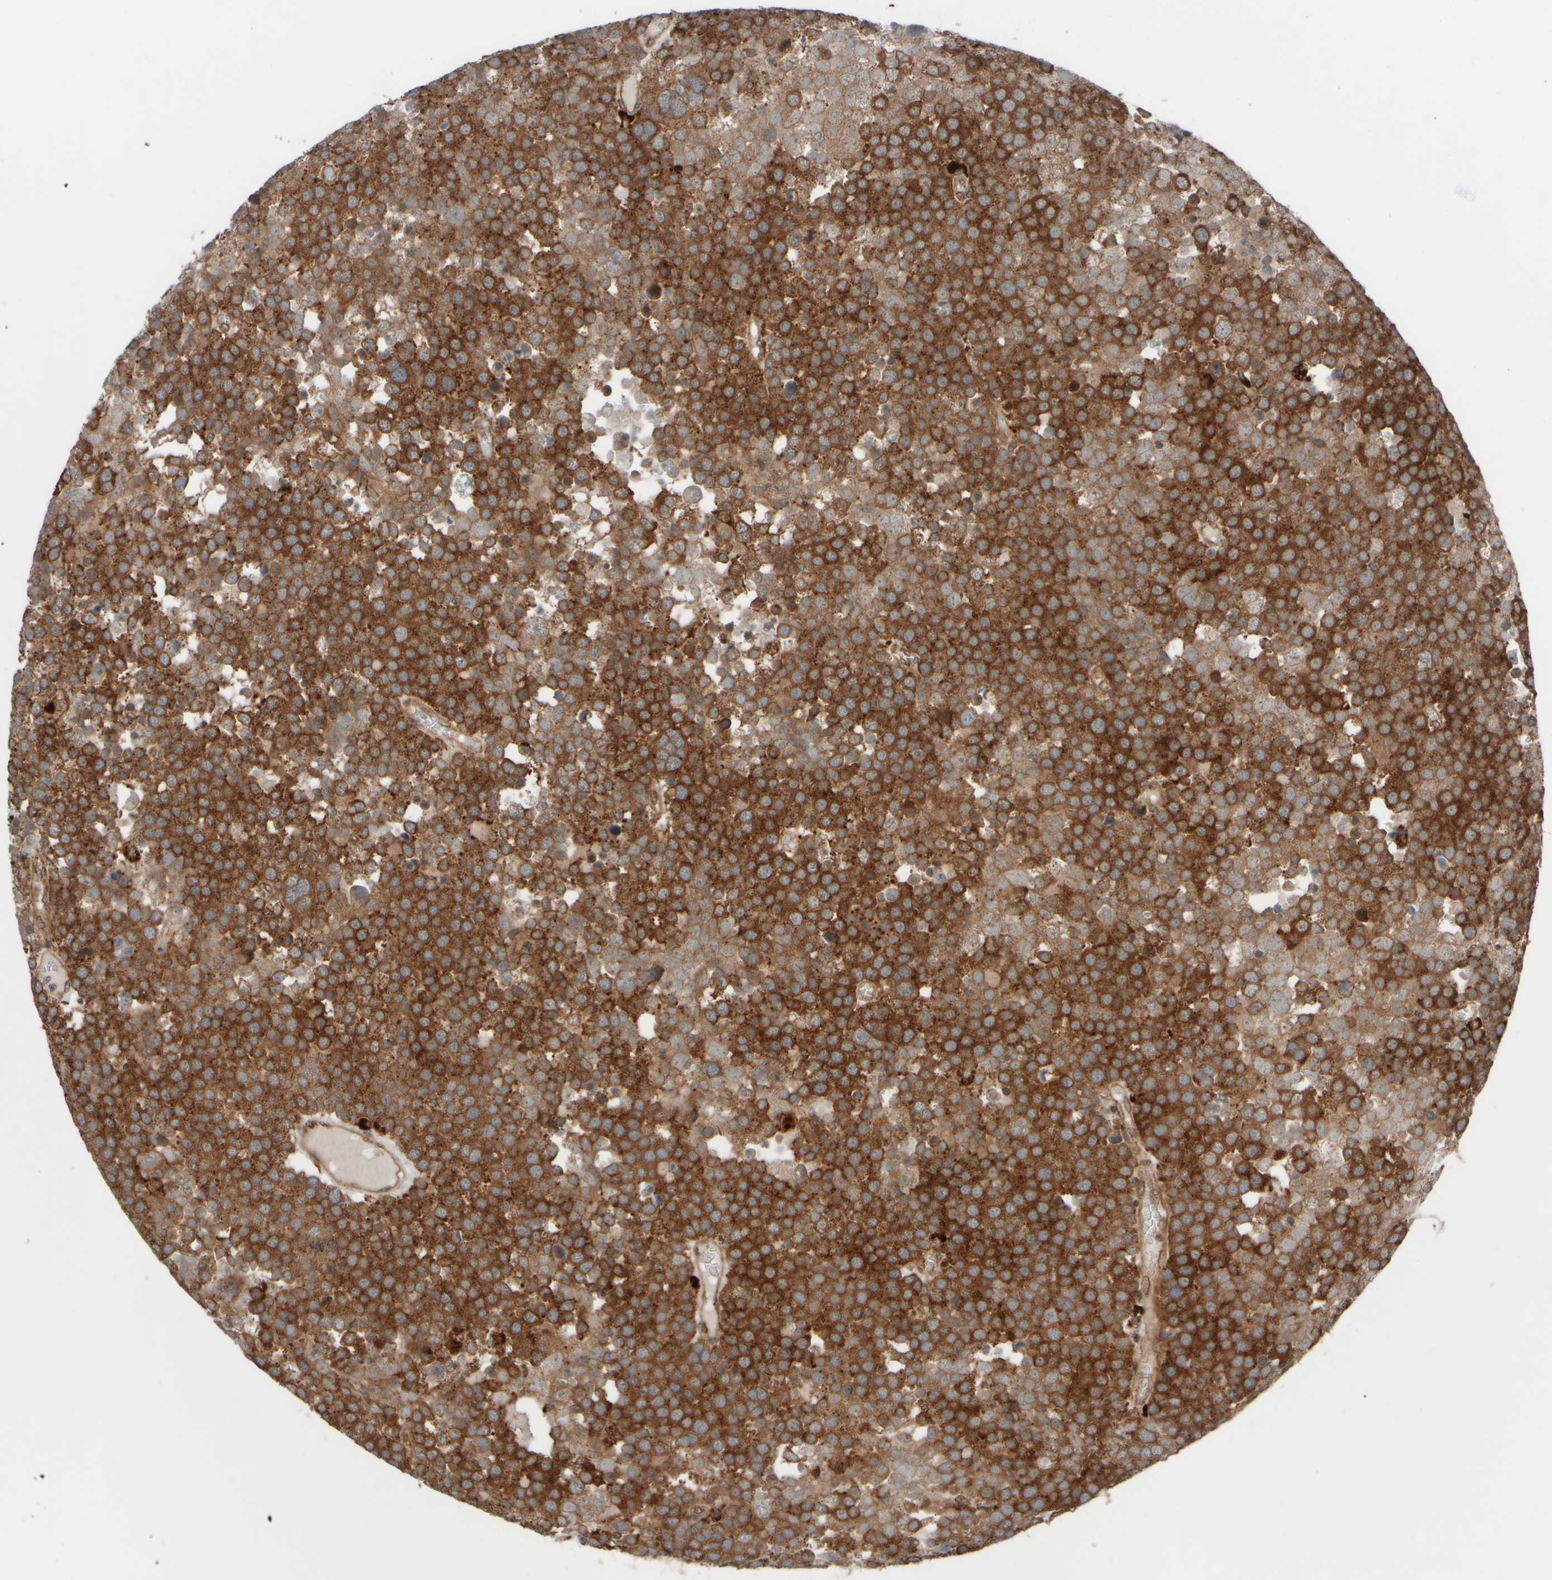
{"staining": {"intensity": "strong", "quantity": ">75%", "location": "cytoplasmic/membranous"}, "tissue": "testis cancer", "cell_type": "Tumor cells", "image_type": "cancer", "snomed": [{"axis": "morphology", "description": "Seminoma, NOS"}, {"axis": "topography", "description": "Testis"}], "caption": "Immunohistochemical staining of testis seminoma displays high levels of strong cytoplasmic/membranous staining in about >75% of tumor cells.", "gene": "GIGYF1", "patient": {"sex": "male", "age": 71}}